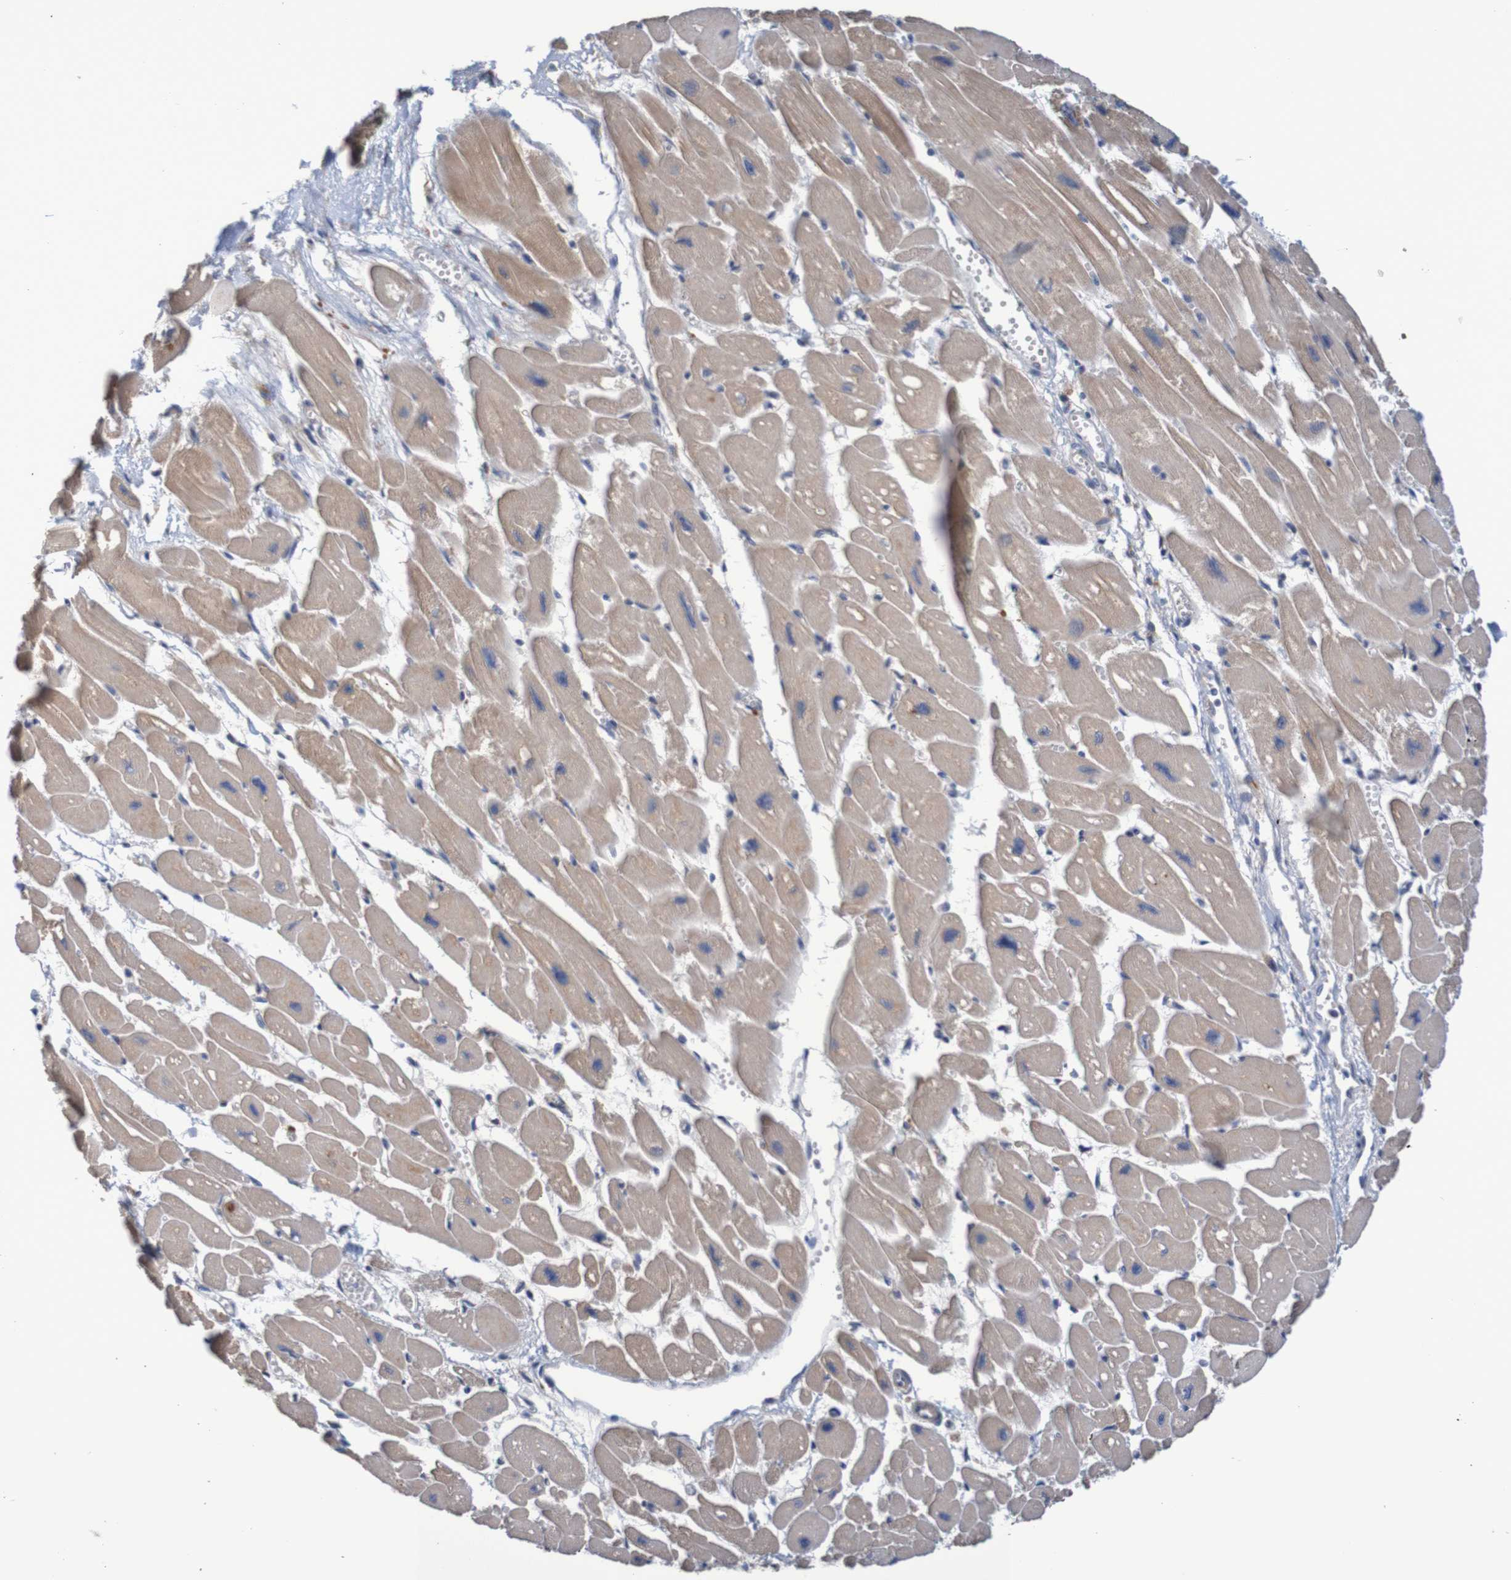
{"staining": {"intensity": "moderate", "quantity": ">75%", "location": "cytoplasmic/membranous"}, "tissue": "heart muscle", "cell_type": "Cardiomyocytes", "image_type": "normal", "snomed": [{"axis": "morphology", "description": "Normal tissue, NOS"}, {"axis": "topography", "description": "Heart"}], "caption": "Protein staining reveals moderate cytoplasmic/membranous staining in about >75% of cardiomyocytes in benign heart muscle.", "gene": "CLDN18", "patient": {"sex": "female", "age": 54}}